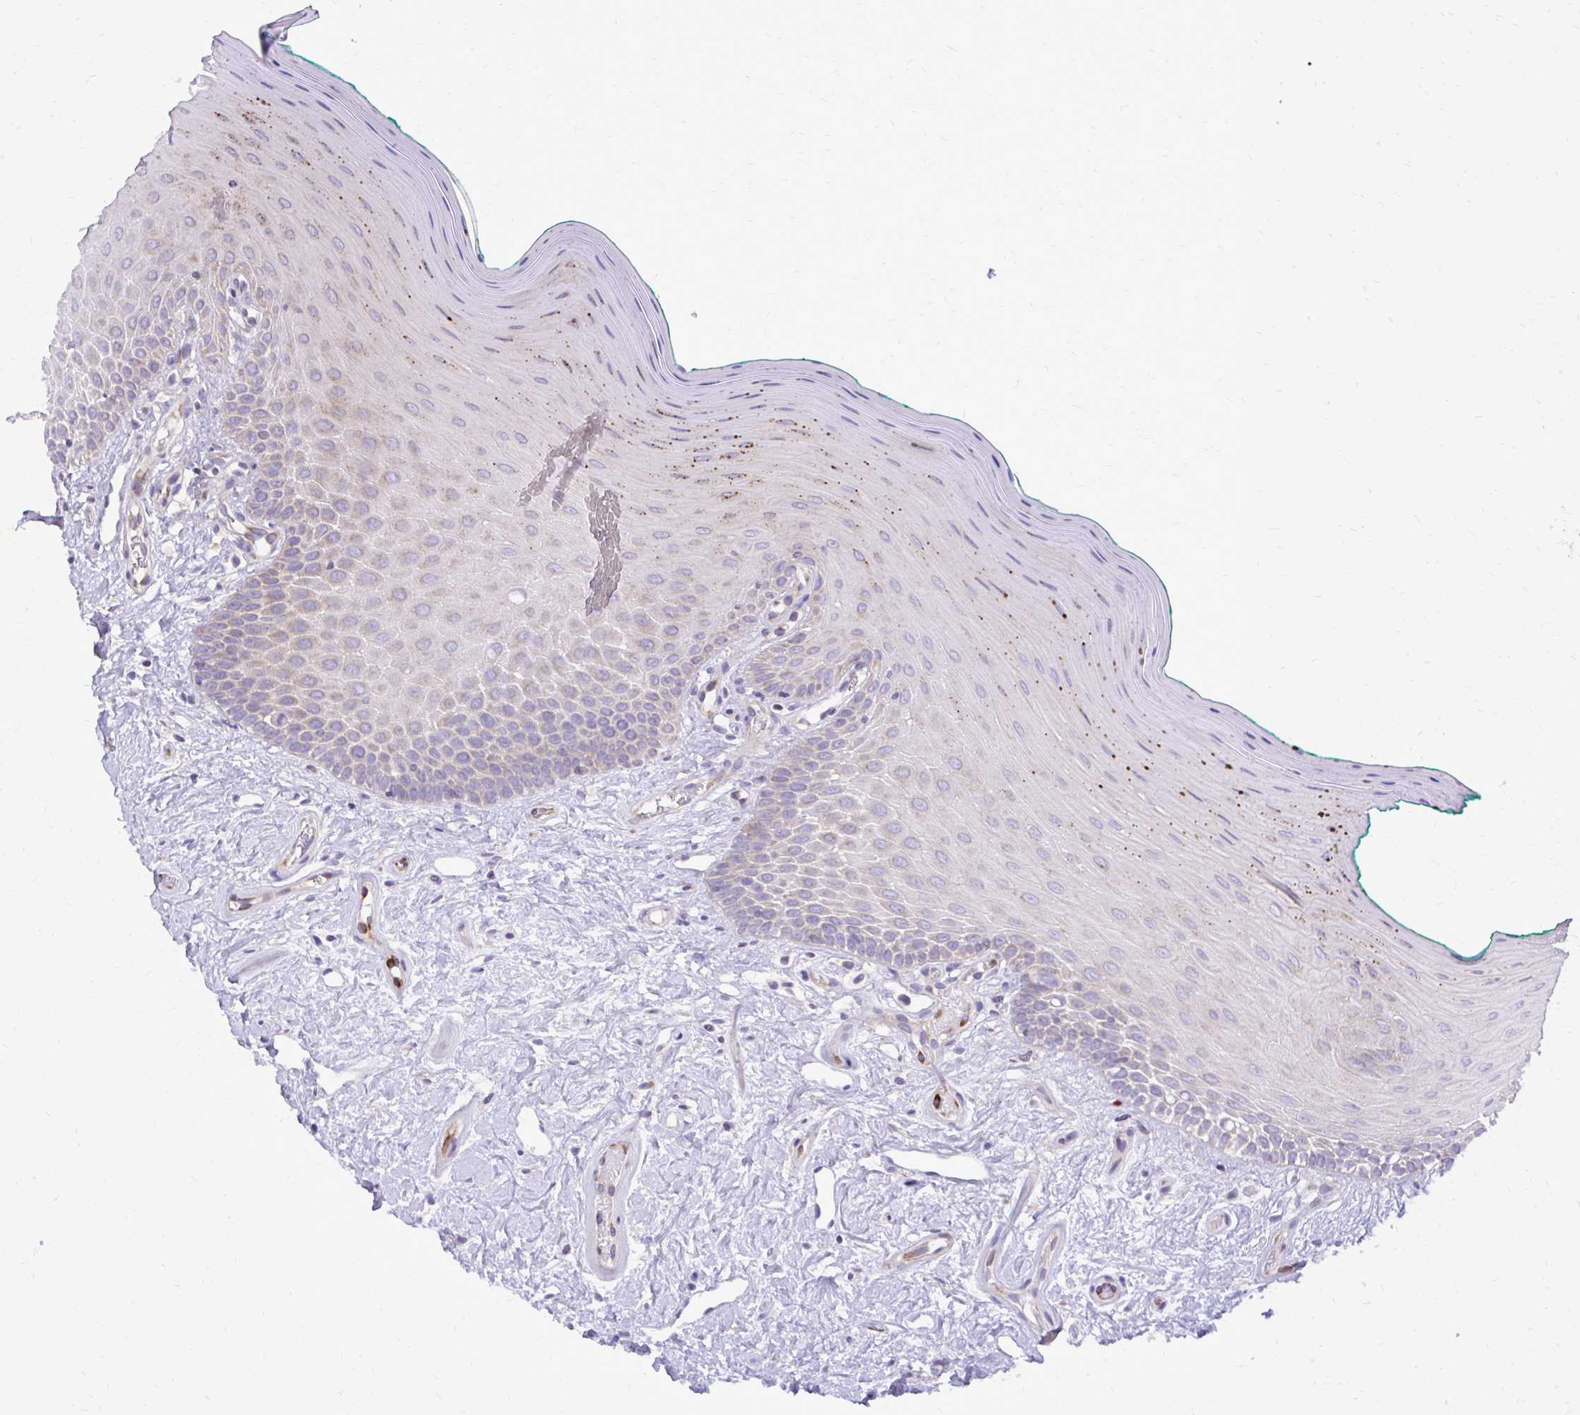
{"staining": {"intensity": "weak", "quantity": "<25%", "location": "cytoplasmic/membranous"}, "tissue": "oral mucosa", "cell_type": "Squamous epithelial cells", "image_type": "normal", "snomed": [{"axis": "morphology", "description": "Normal tissue, NOS"}, {"axis": "topography", "description": "Oral tissue"}], "caption": "This is a histopathology image of IHC staining of unremarkable oral mucosa, which shows no expression in squamous epithelial cells.", "gene": "ABCC3", "patient": {"sex": "female", "age": 40}}